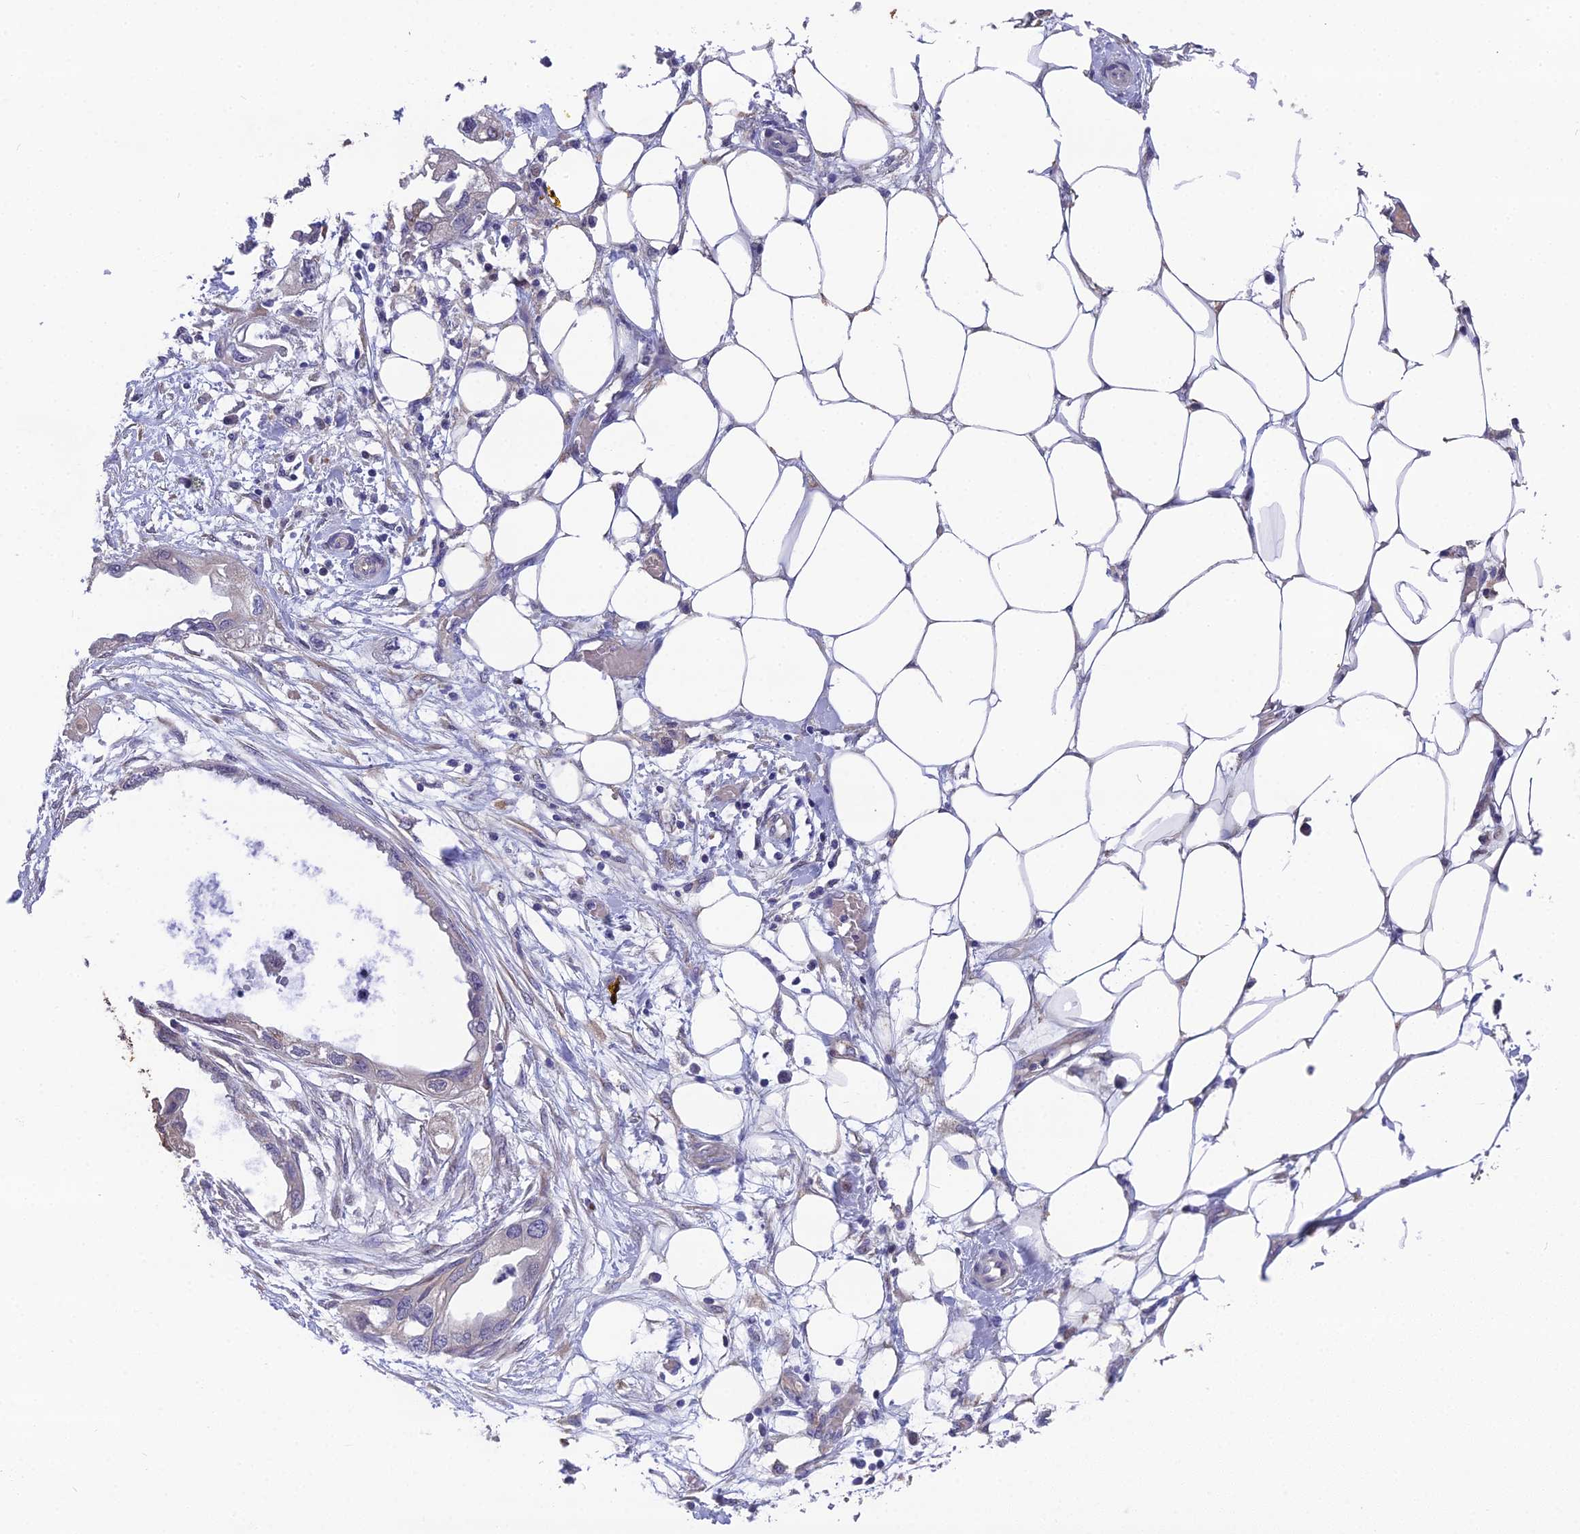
{"staining": {"intensity": "negative", "quantity": "none", "location": "none"}, "tissue": "endometrial cancer", "cell_type": "Tumor cells", "image_type": "cancer", "snomed": [{"axis": "morphology", "description": "Adenocarcinoma, NOS"}, {"axis": "morphology", "description": "Adenocarcinoma, metastatic, NOS"}, {"axis": "topography", "description": "Adipose tissue"}, {"axis": "topography", "description": "Endometrium"}], "caption": "High power microscopy histopathology image of an immunohistochemistry histopathology image of endometrial cancer, revealing no significant staining in tumor cells.", "gene": "PUS10", "patient": {"sex": "female", "age": 67}}